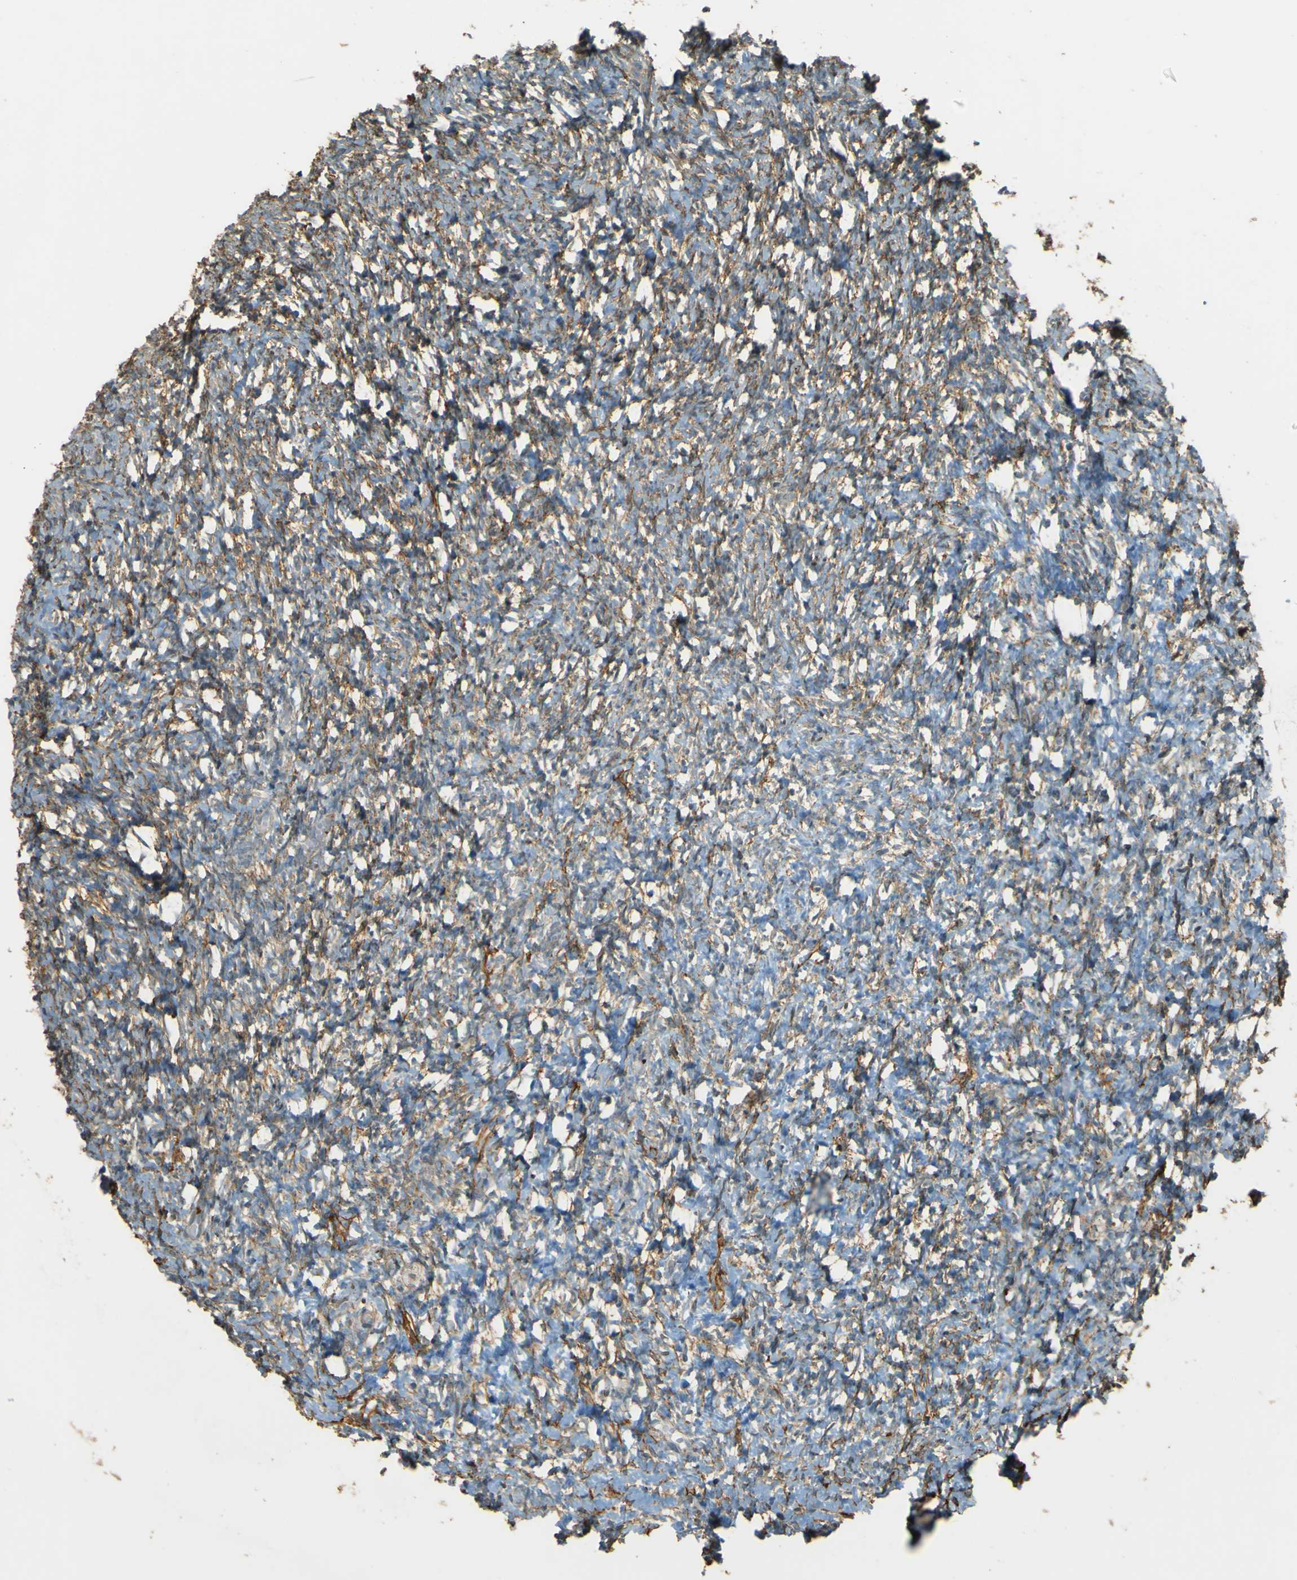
{"staining": {"intensity": "weak", "quantity": "25%-75%", "location": "cytoplasmic/membranous"}, "tissue": "ovary", "cell_type": "Ovarian stroma cells", "image_type": "normal", "snomed": [{"axis": "morphology", "description": "Normal tissue, NOS"}, {"axis": "topography", "description": "Ovary"}], "caption": "Benign ovary exhibits weak cytoplasmic/membranous expression in approximately 25%-75% of ovarian stroma cells, visualized by immunohistochemistry. The protein of interest is shown in brown color, while the nuclei are stained blue.", "gene": "NEXN", "patient": {"sex": "female", "age": 35}}